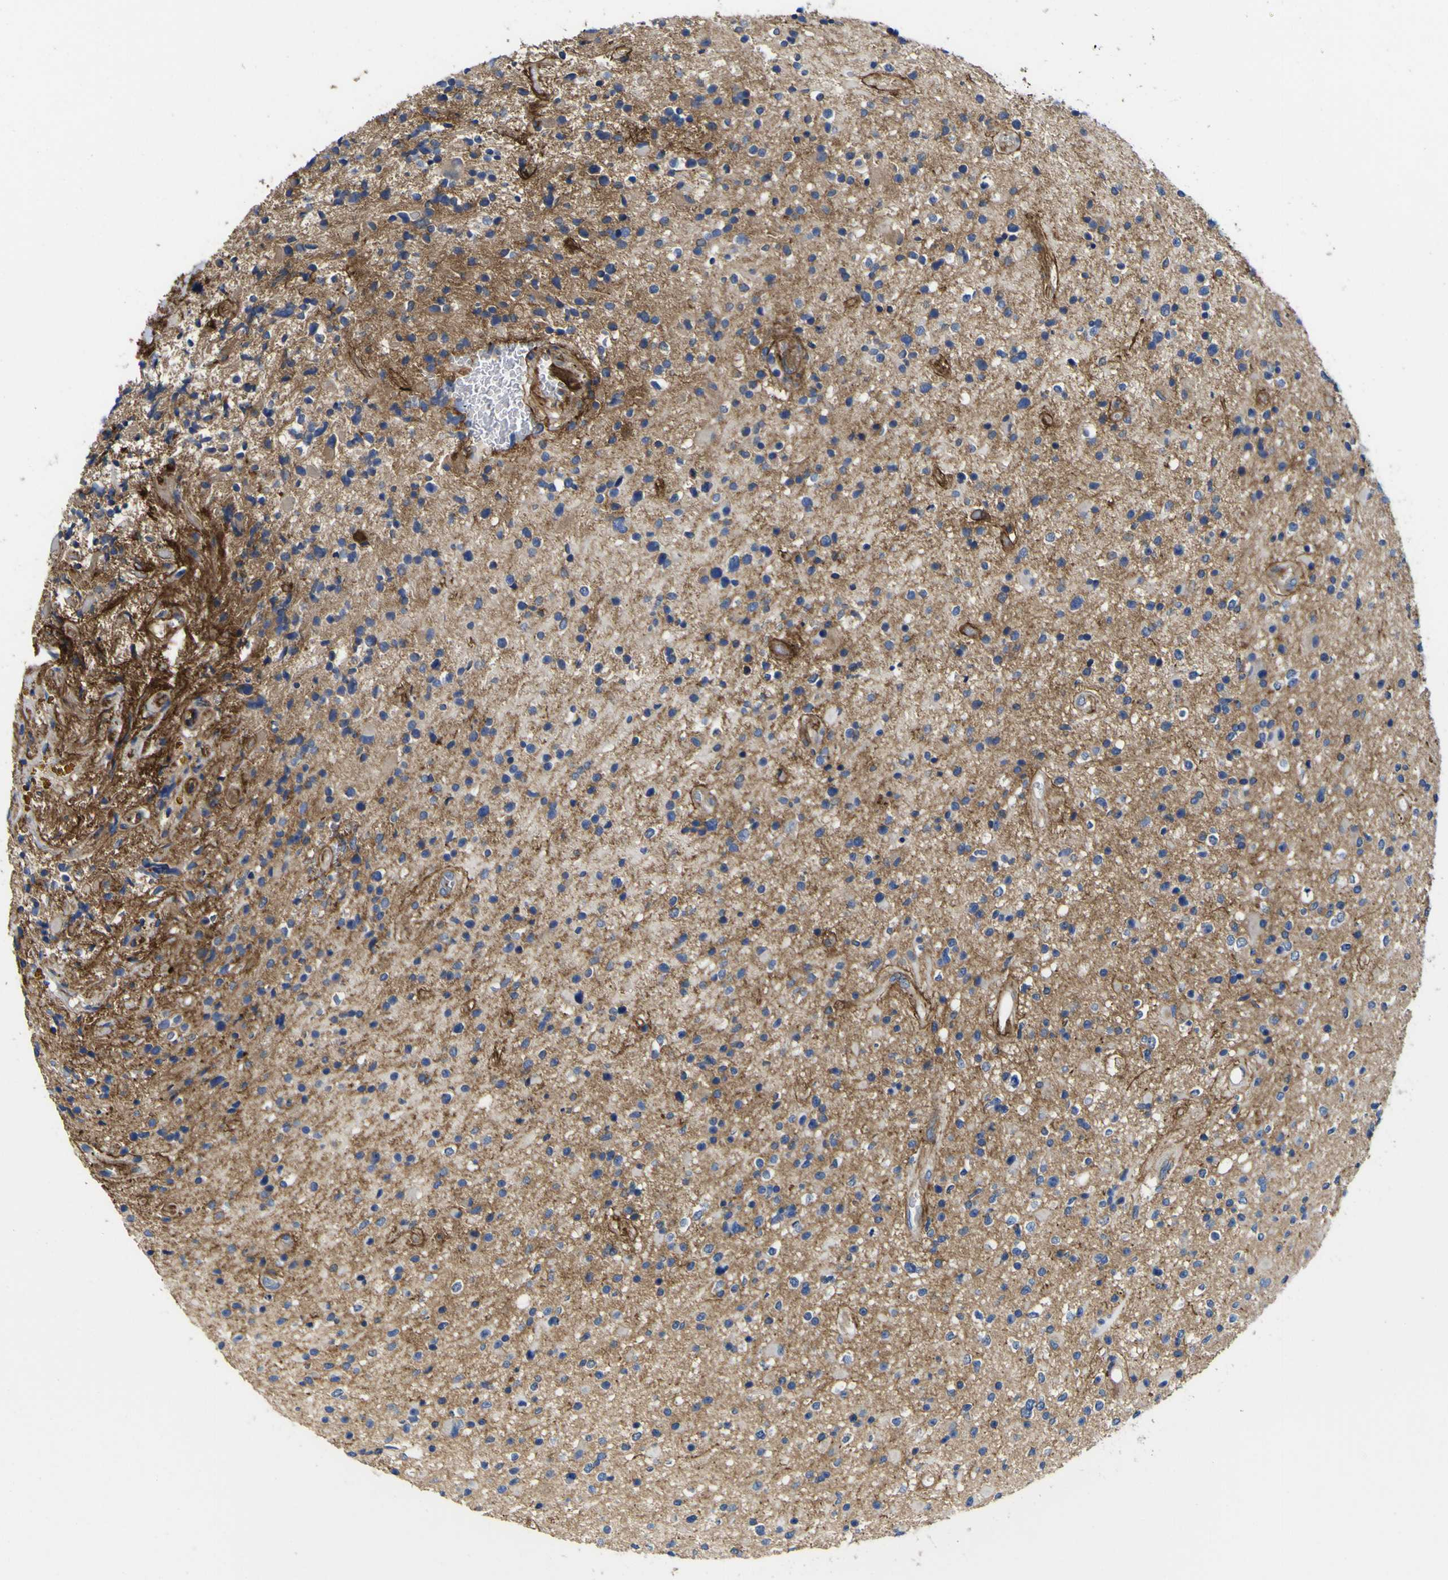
{"staining": {"intensity": "negative", "quantity": "none", "location": "none"}, "tissue": "glioma", "cell_type": "Tumor cells", "image_type": "cancer", "snomed": [{"axis": "morphology", "description": "Glioma, malignant, High grade"}, {"axis": "topography", "description": "Brain"}], "caption": "Human glioma stained for a protein using IHC demonstrates no positivity in tumor cells.", "gene": "CD151", "patient": {"sex": "male", "age": 33}}